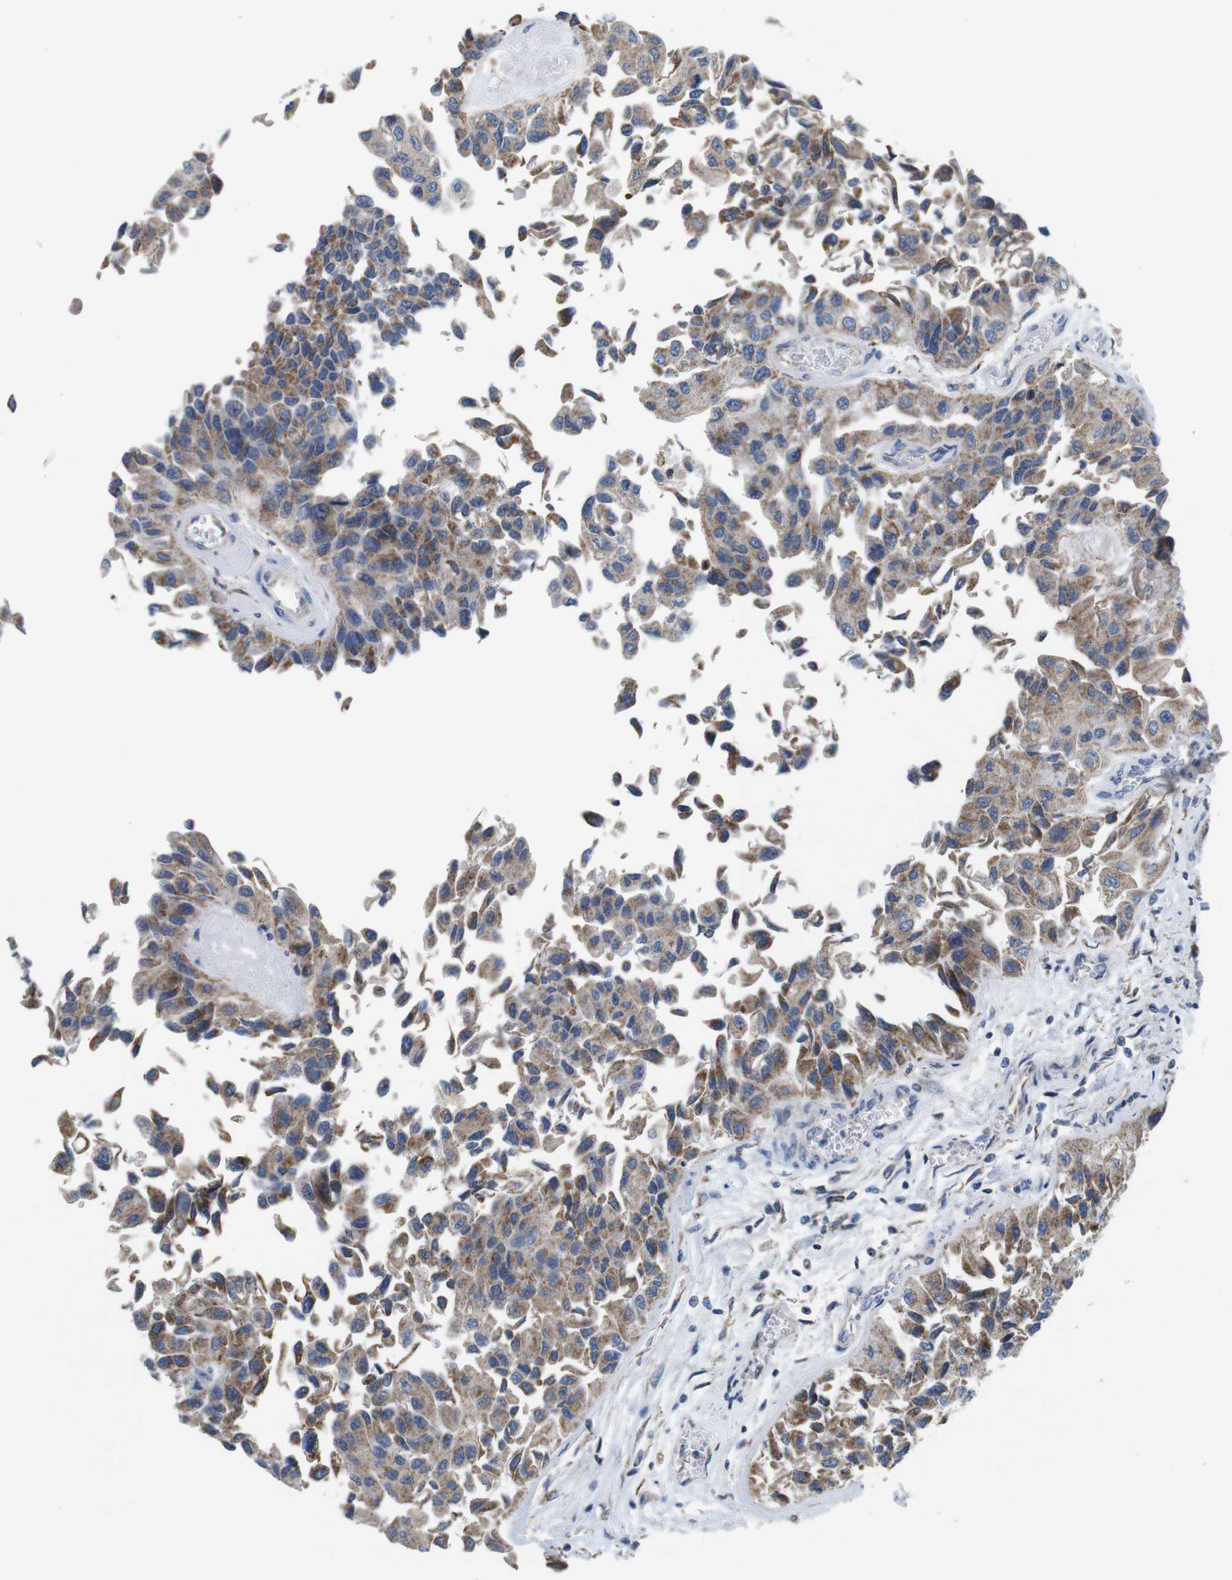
{"staining": {"intensity": "moderate", "quantity": ">75%", "location": "cytoplasmic/membranous"}, "tissue": "urothelial cancer", "cell_type": "Tumor cells", "image_type": "cancer", "snomed": [{"axis": "morphology", "description": "Urothelial carcinoma, High grade"}, {"axis": "topography", "description": "Kidney"}, {"axis": "topography", "description": "Urinary bladder"}], "caption": "The histopathology image displays immunohistochemical staining of urothelial carcinoma (high-grade). There is moderate cytoplasmic/membranous positivity is seen in about >75% of tumor cells.", "gene": "F2RL1", "patient": {"sex": "male", "age": 77}}